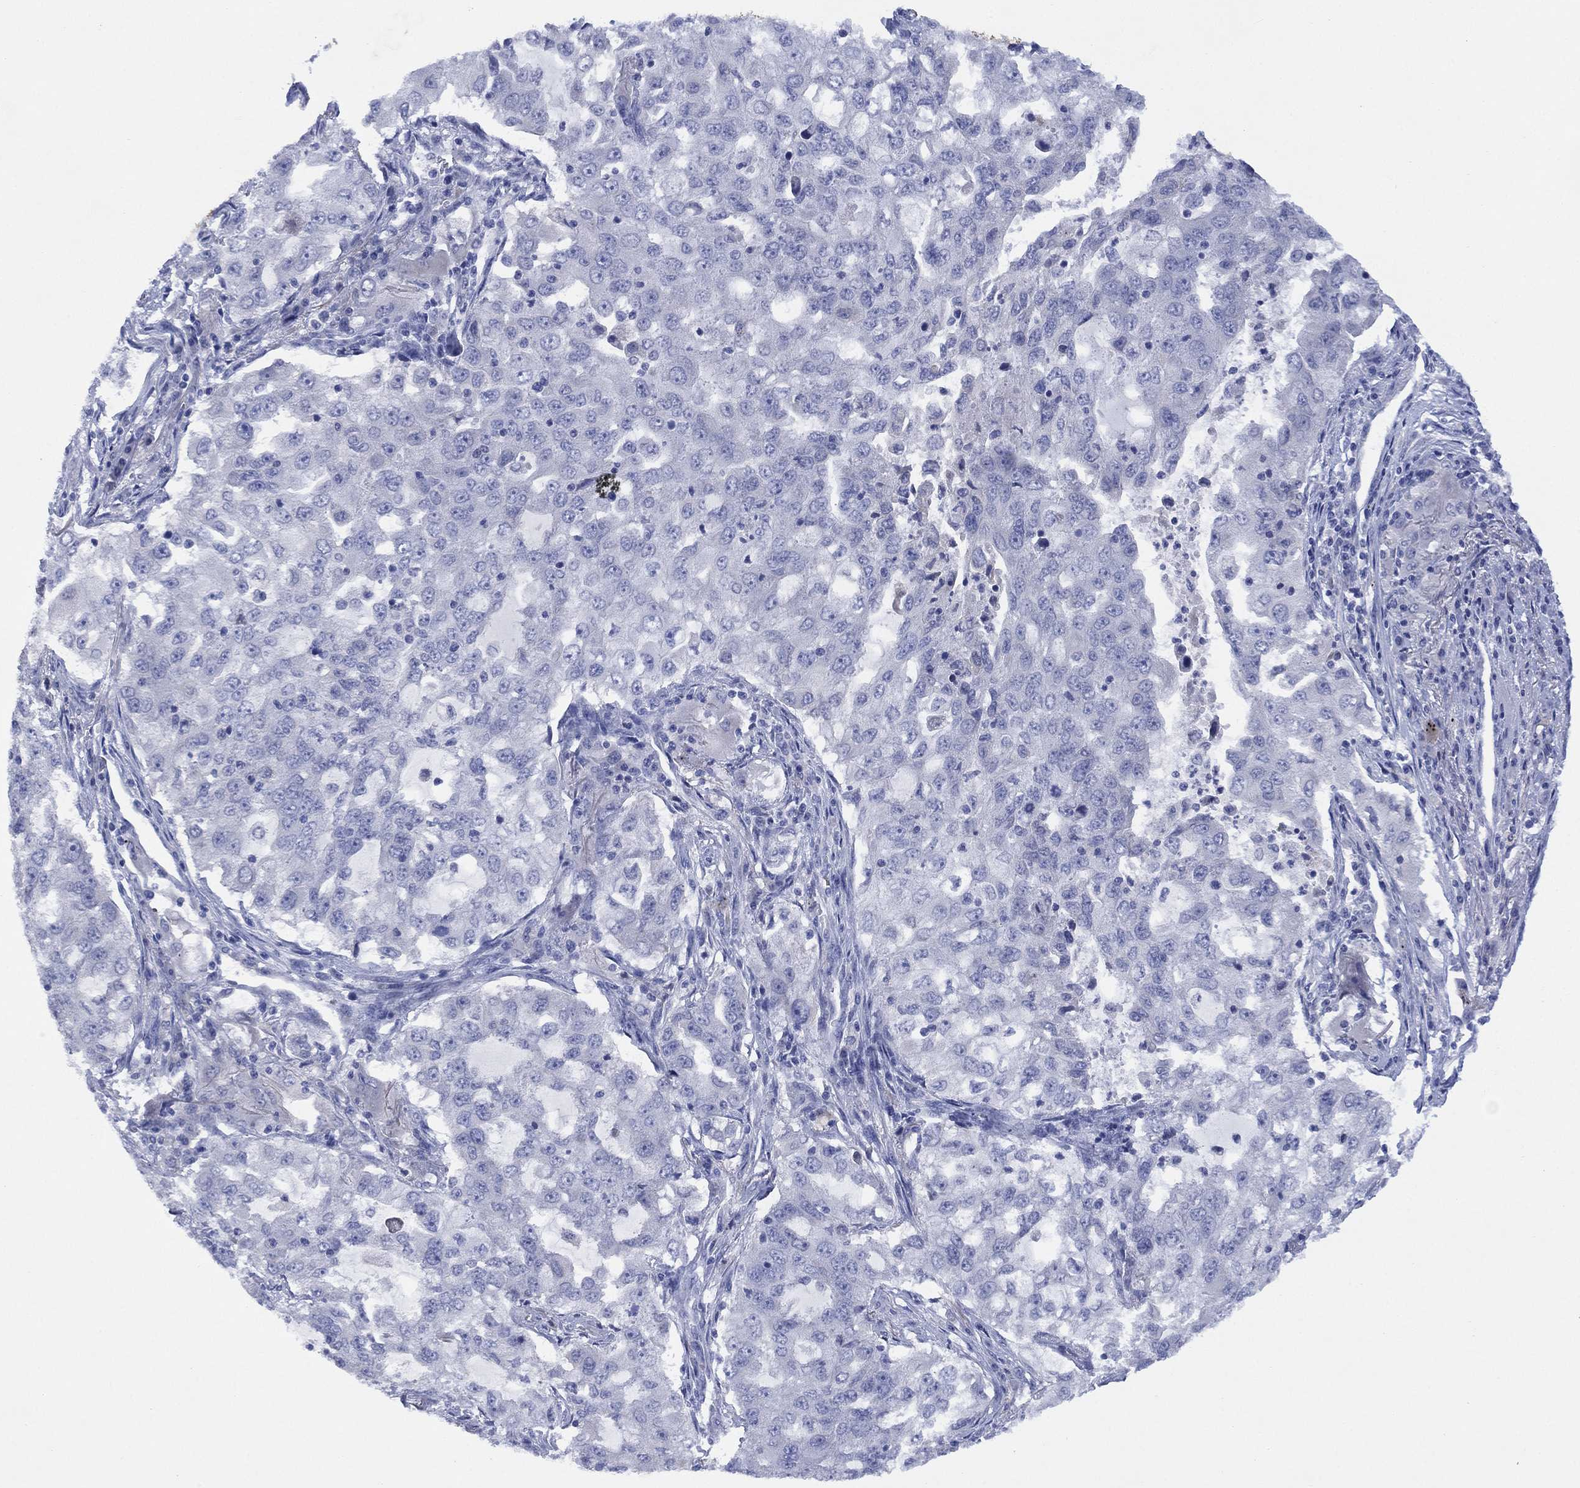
{"staining": {"intensity": "negative", "quantity": "none", "location": "none"}, "tissue": "lung cancer", "cell_type": "Tumor cells", "image_type": "cancer", "snomed": [{"axis": "morphology", "description": "Adenocarcinoma, NOS"}, {"axis": "topography", "description": "Lung"}], "caption": "This is an immunohistochemistry (IHC) micrograph of lung cancer. There is no expression in tumor cells.", "gene": "CHRNA3", "patient": {"sex": "female", "age": 61}}